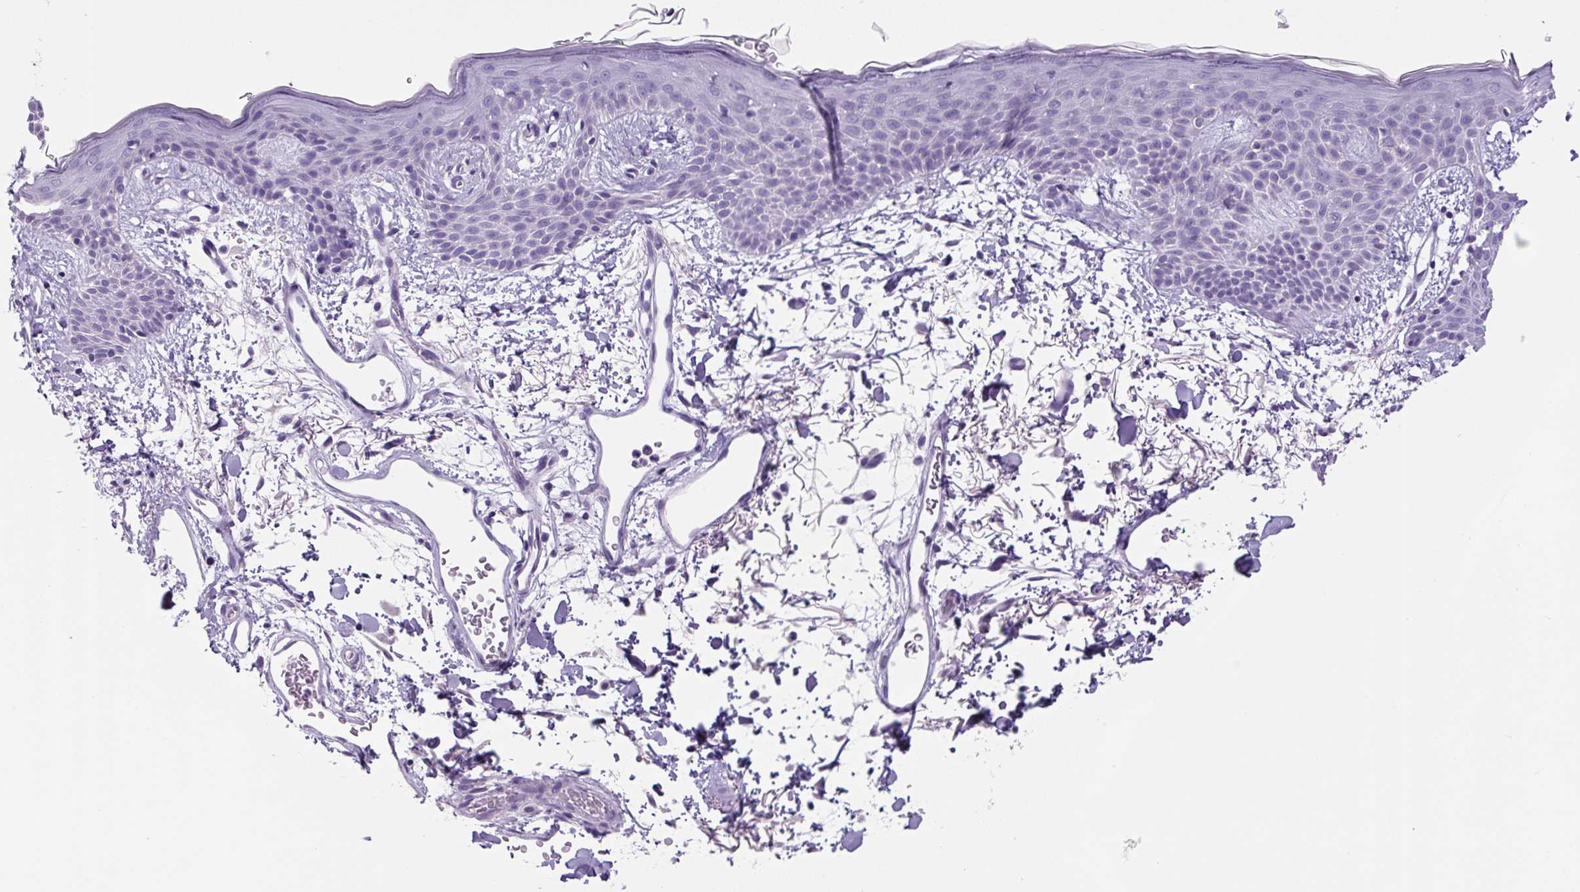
{"staining": {"intensity": "negative", "quantity": "none", "location": "none"}, "tissue": "skin", "cell_type": "Fibroblasts", "image_type": "normal", "snomed": [{"axis": "morphology", "description": "Normal tissue, NOS"}, {"axis": "topography", "description": "Skin"}], "caption": "There is no significant staining in fibroblasts of skin.", "gene": "CHGA", "patient": {"sex": "male", "age": 79}}